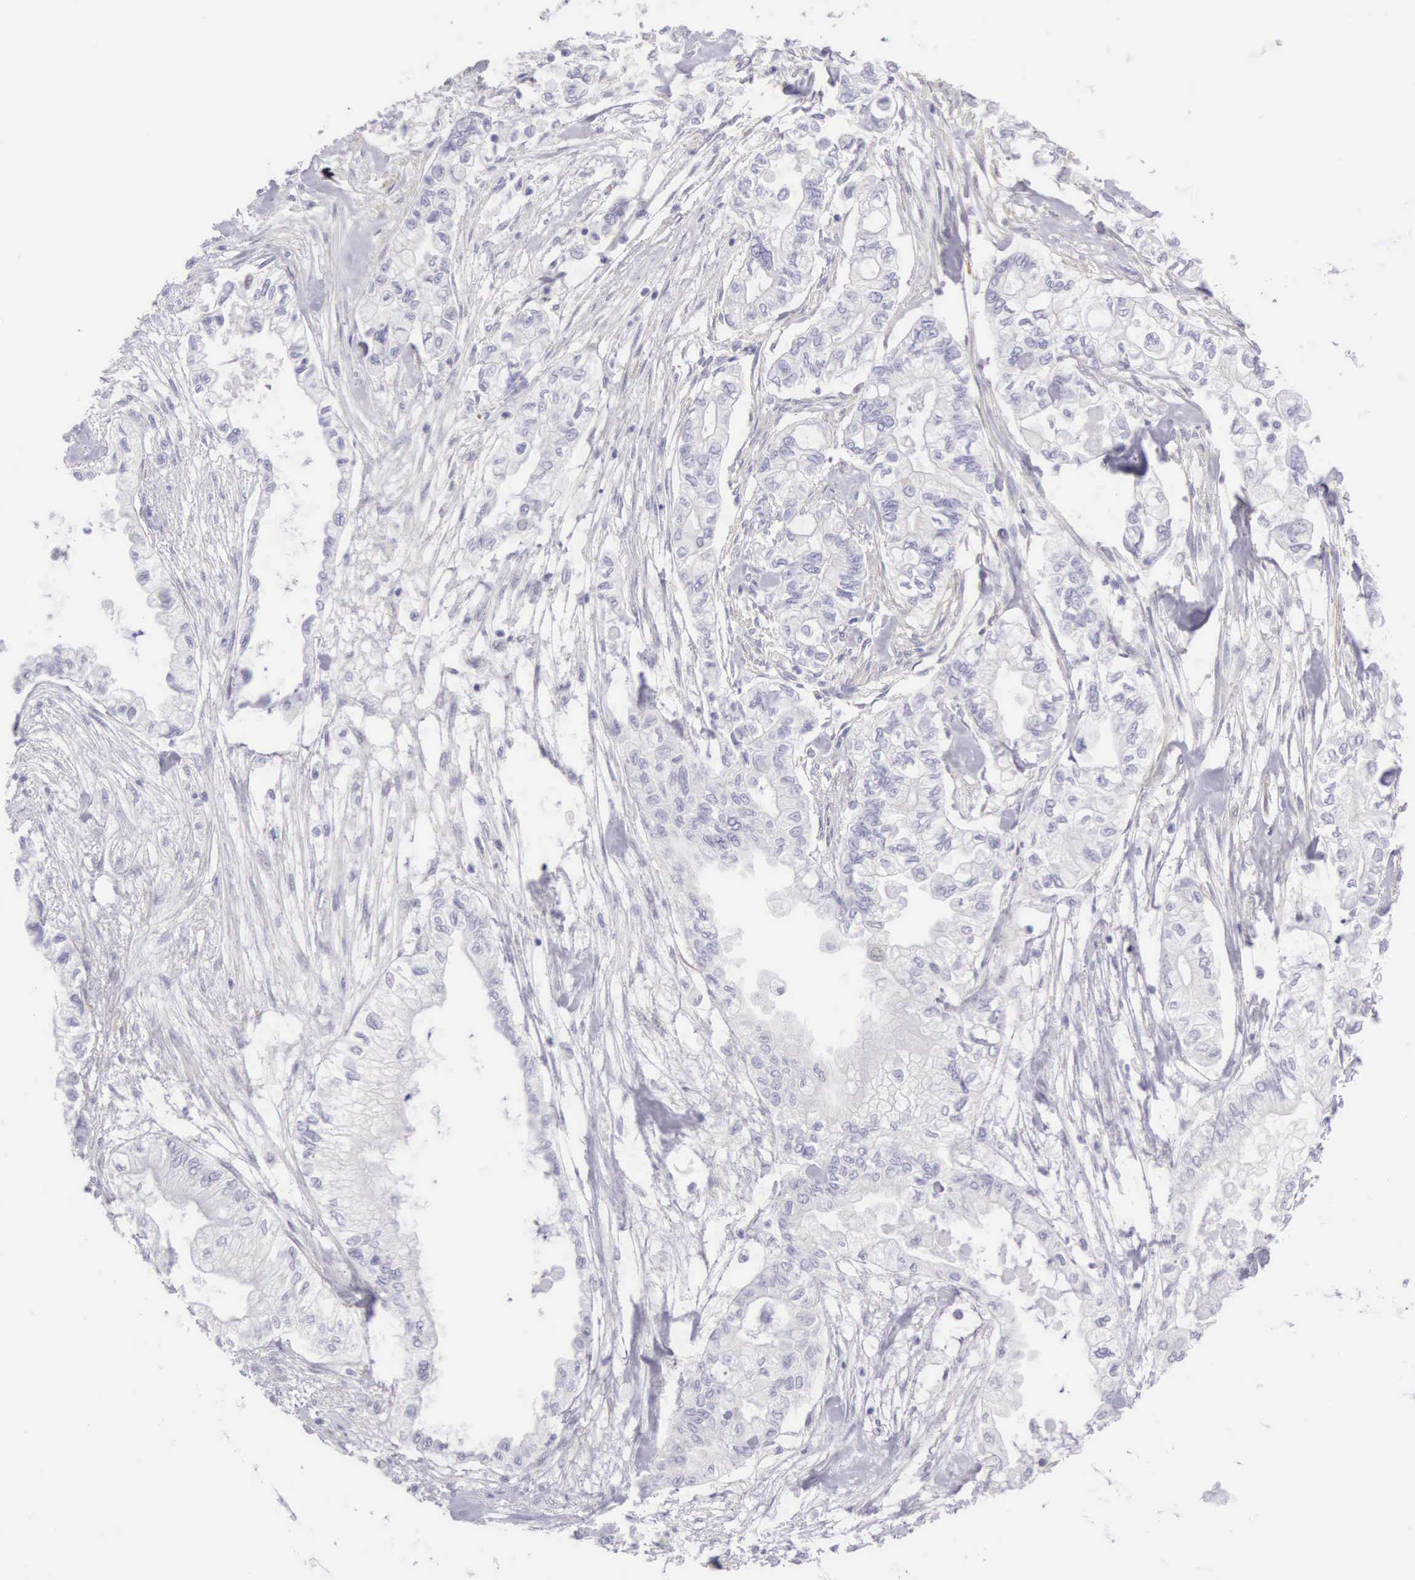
{"staining": {"intensity": "negative", "quantity": "none", "location": "none"}, "tissue": "pancreatic cancer", "cell_type": "Tumor cells", "image_type": "cancer", "snomed": [{"axis": "morphology", "description": "Adenocarcinoma, NOS"}, {"axis": "topography", "description": "Pancreas"}], "caption": "Tumor cells show no significant expression in pancreatic adenocarcinoma. (Brightfield microscopy of DAB immunohistochemistry at high magnification).", "gene": "ARFGAP3", "patient": {"sex": "male", "age": 79}}